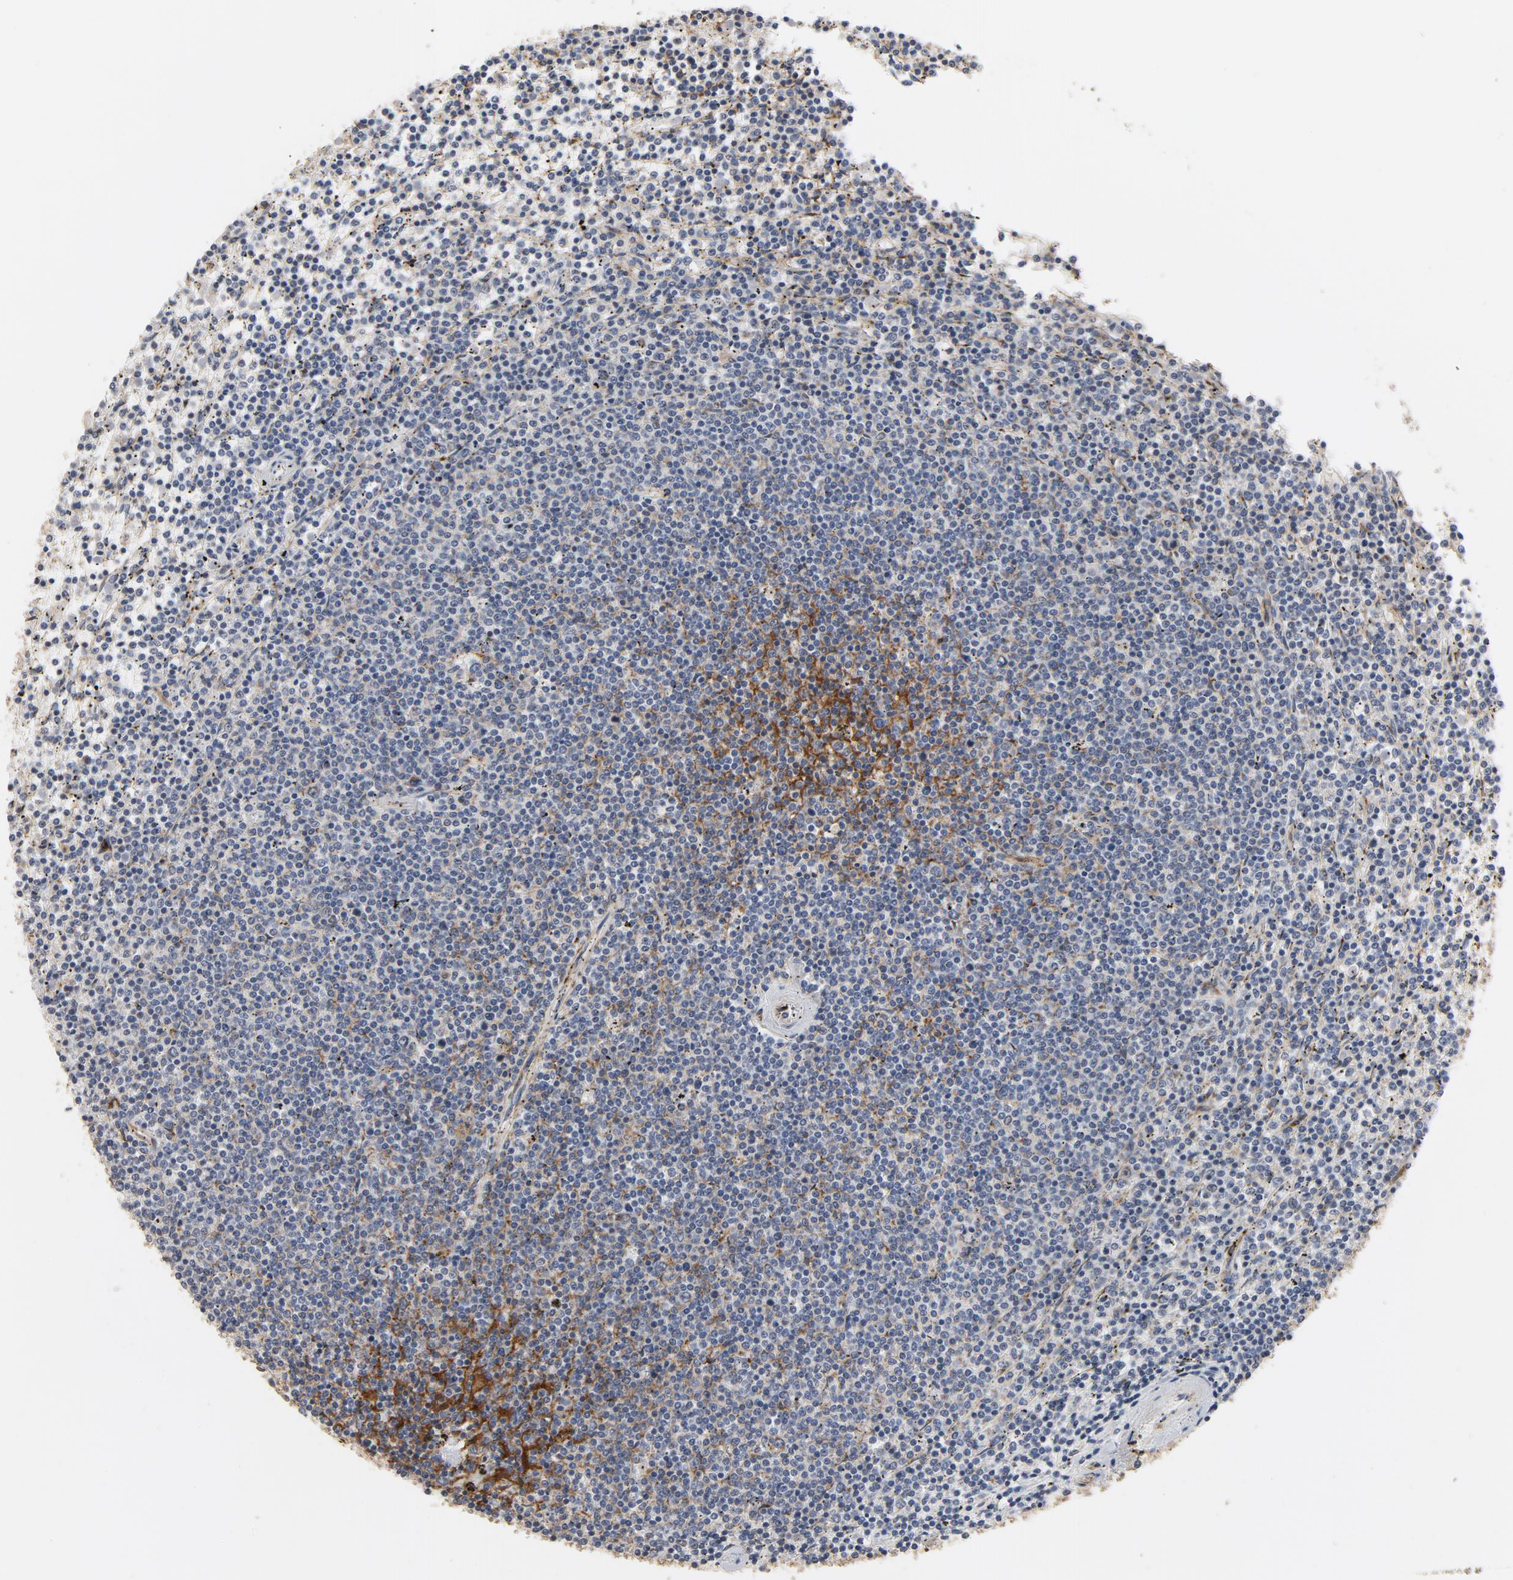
{"staining": {"intensity": "moderate", "quantity": "<25%", "location": "cytoplasmic/membranous"}, "tissue": "lymphoma", "cell_type": "Tumor cells", "image_type": "cancer", "snomed": [{"axis": "morphology", "description": "Malignant lymphoma, non-Hodgkin's type, Low grade"}, {"axis": "topography", "description": "Spleen"}], "caption": "A low amount of moderate cytoplasmic/membranous expression is present in about <25% of tumor cells in malignant lymphoma, non-Hodgkin's type (low-grade) tissue. Using DAB (brown) and hematoxylin (blue) stains, captured at high magnification using brightfield microscopy.", "gene": "GNG2", "patient": {"sex": "female", "age": 50}}